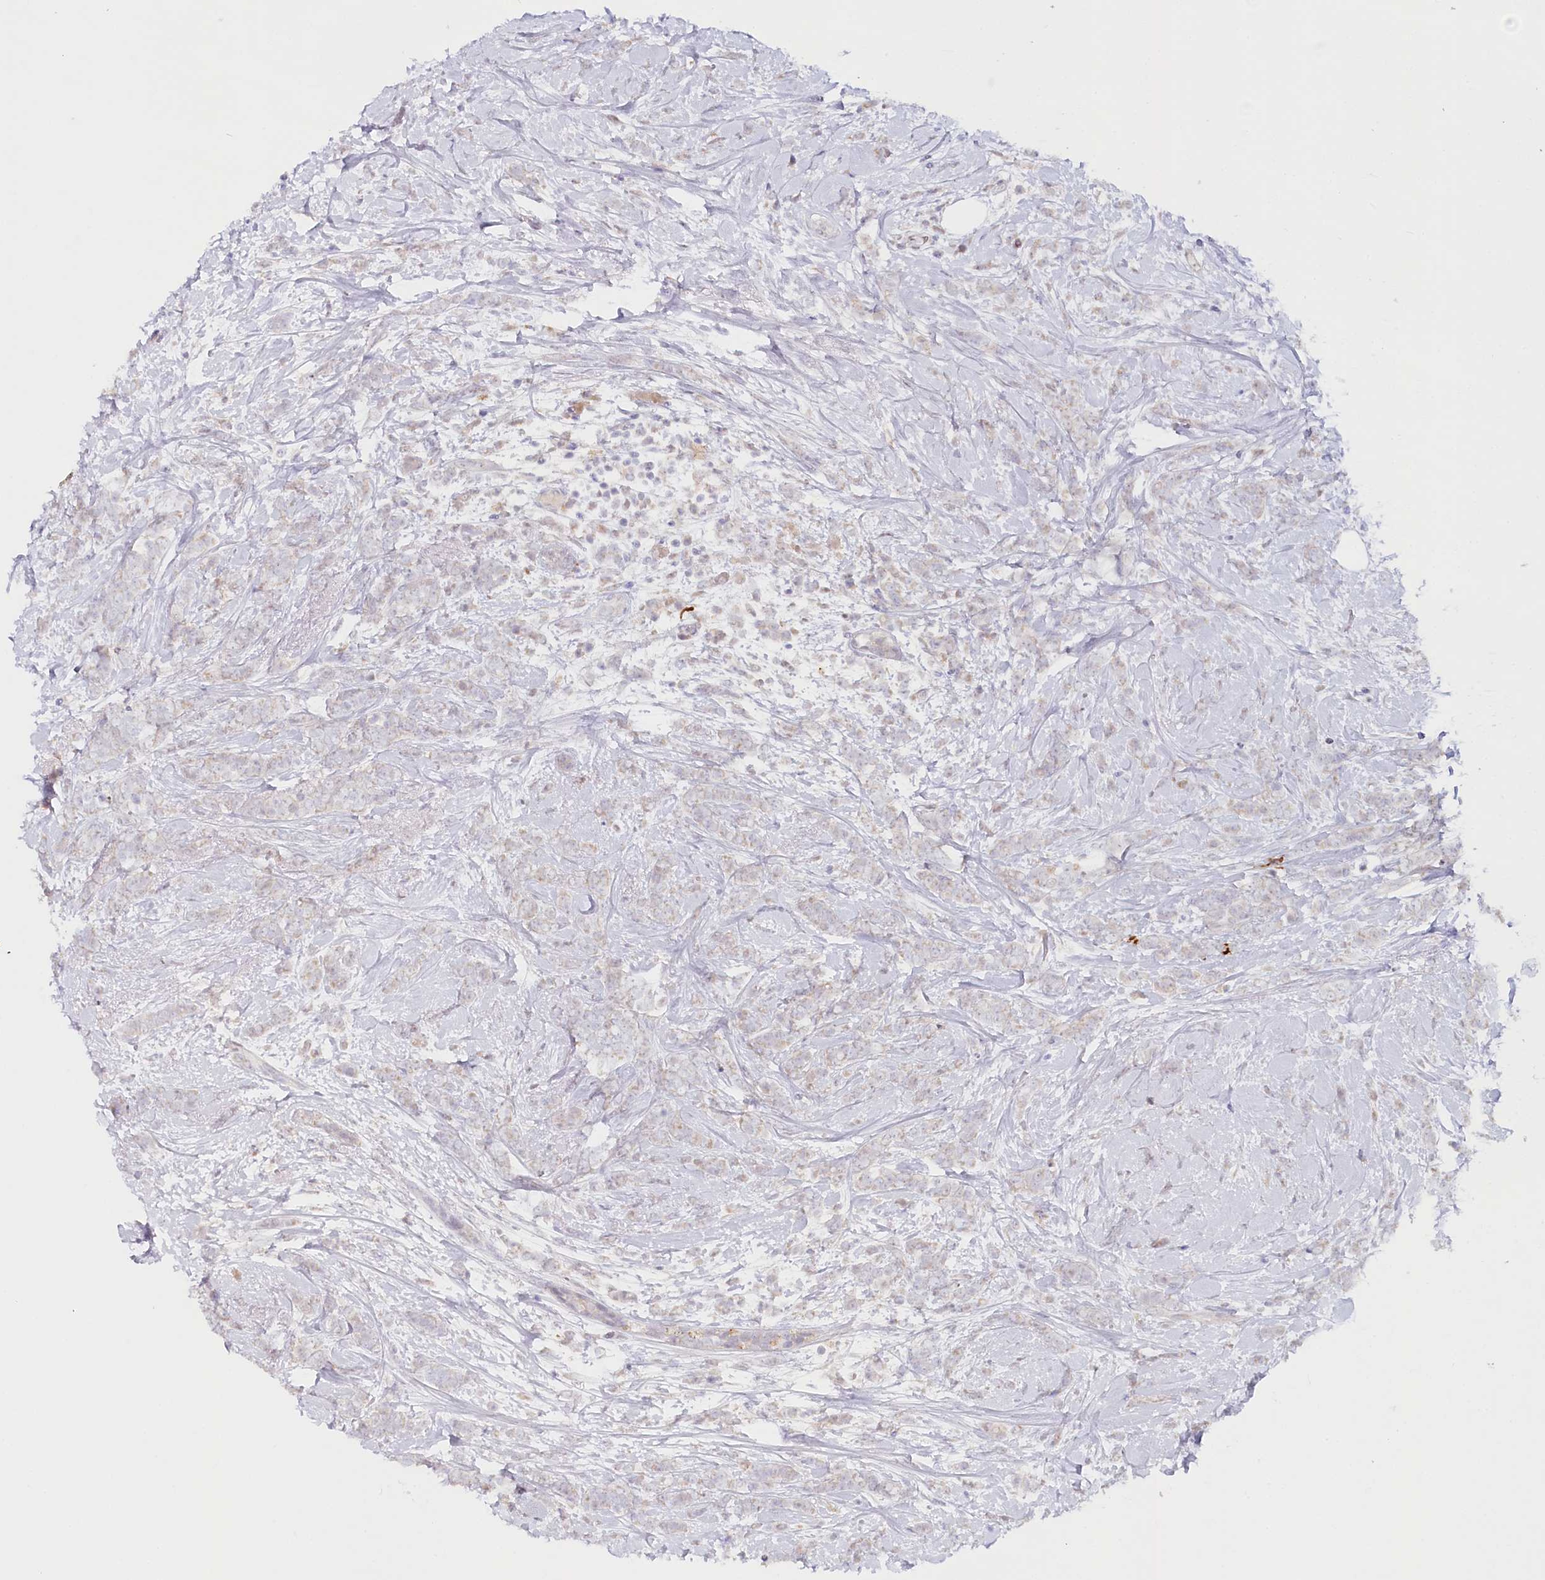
{"staining": {"intensity": "negative", "quantity": "none", "location": "none"}, "tissue": "breast cancer", "cell_type": "Tumor cells", "image_type": "cancer", "snomed": [{"axis": "morphology", "description": "Lobular carcinoma"}, {"axis": "topography", "description": "Breast"}], "caption": "Immunohistochemistry (IHC) photomicrograph of neoplastic tissue: human breast cancer (lobular carcinoma) stained with DAB demonstrates no significant protein staining in tumor cells.", "gene": "PSAPL1", "patient": {"sex": "female", "age": 58}}